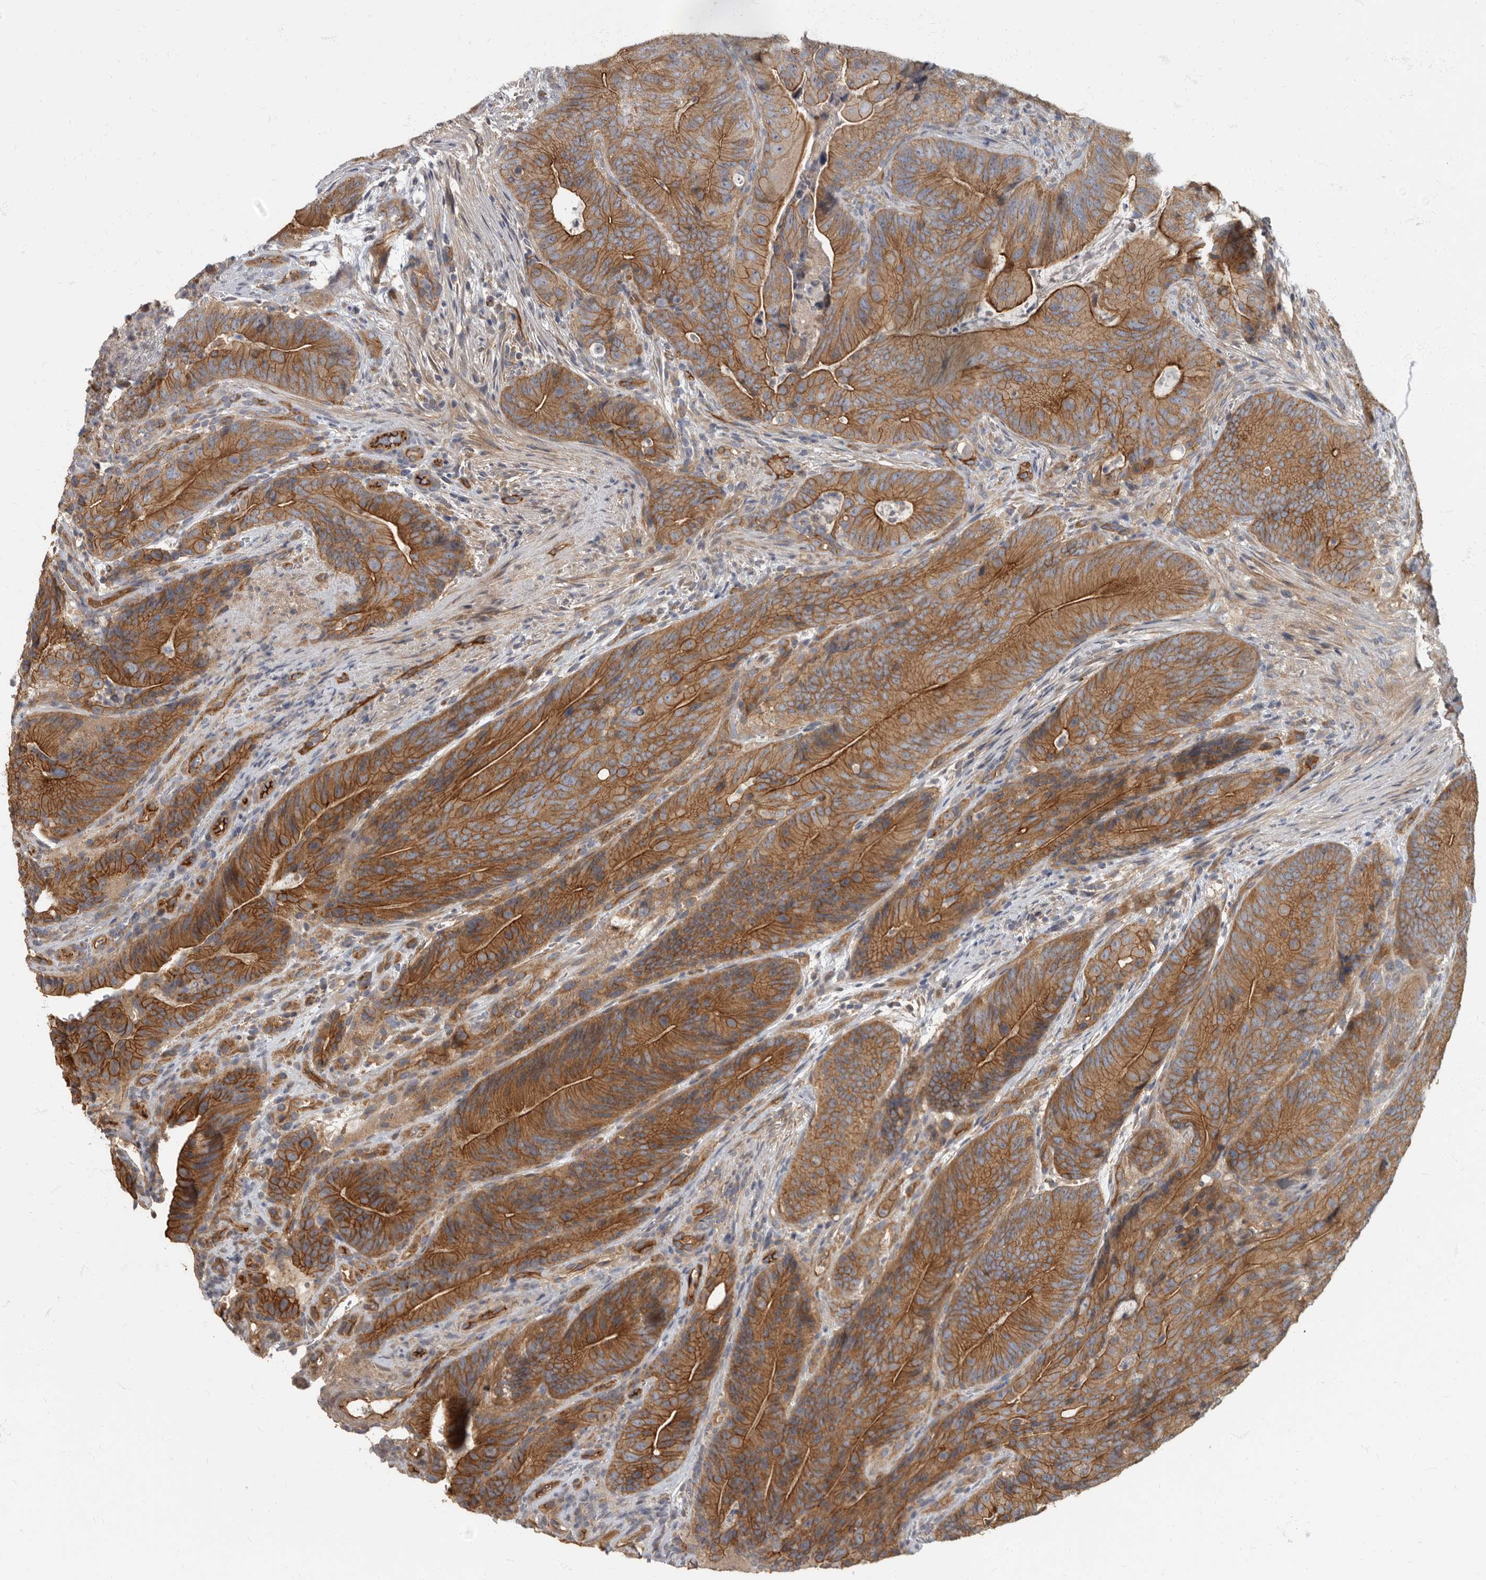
{"staining": {"intensity": "moderate", "quantity": ">75%", "location": "cytoplasmic/membranous"}, "tissue": "colorectal cancer", "cell_type": "Tumor cells", "image_type": "cancer", "snomed": [{"axis": "morphology", "description": "Normal tissue, NOS"}, {"axis": "topography", "description": "Colon"}], "caption": "DAB immunohistochemical staining of human colorectal cancer shows moderate cytoplasmic/membranous protein positivity in approximately >75% of tumor cells.", "gene": "PDK1", "patient": {"sex": "female", "age": 82}}